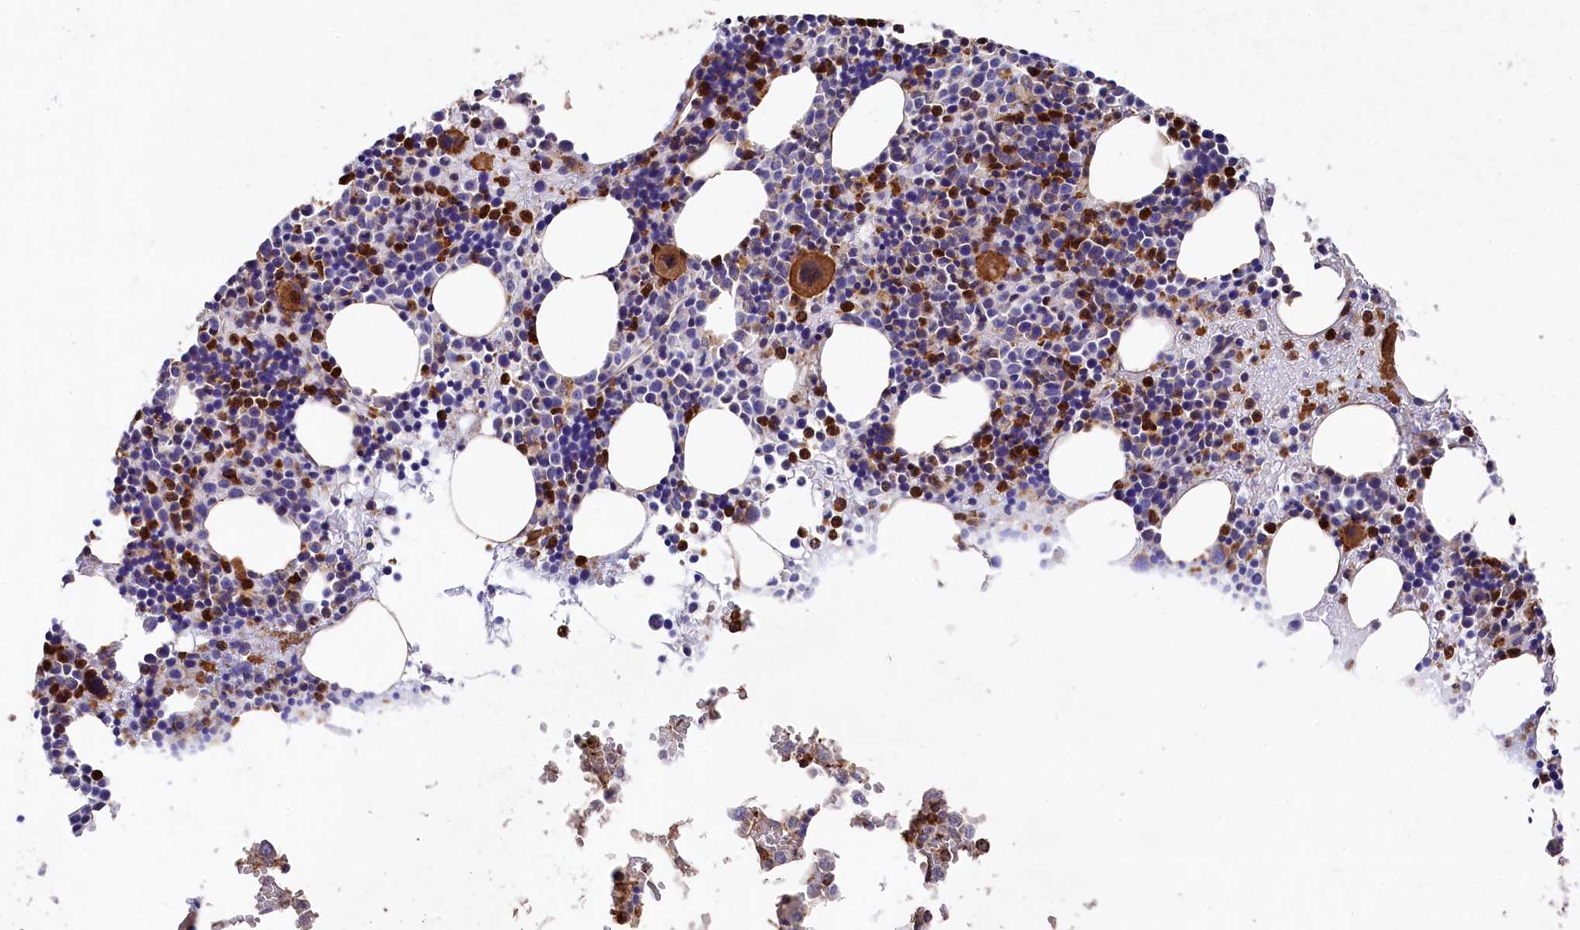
{"staining": {"intensity": "strong", "quantity": "25%-75%", "location": "cytoplasmic/membranous"}, "tissue": "bone marrow", "cell_type": "Hematopoietic cells", "image_type": "normal", "snomed": [{"axis": "morphology", "description": "Normal tissue, NOS"}, {"axis": "topography", "description": "Bone marrow"}], "caption": "Bone marrow stained for a protein exhibits strong cytoplasmic/membranous positivity in hematopoietic cells. (DAB (3,3'-diaminobenzidine) = brown stain, brightfield microscopy at high magnification).", "gene": "RAPSN", "patient": {"sex": "male", "age": 51}}